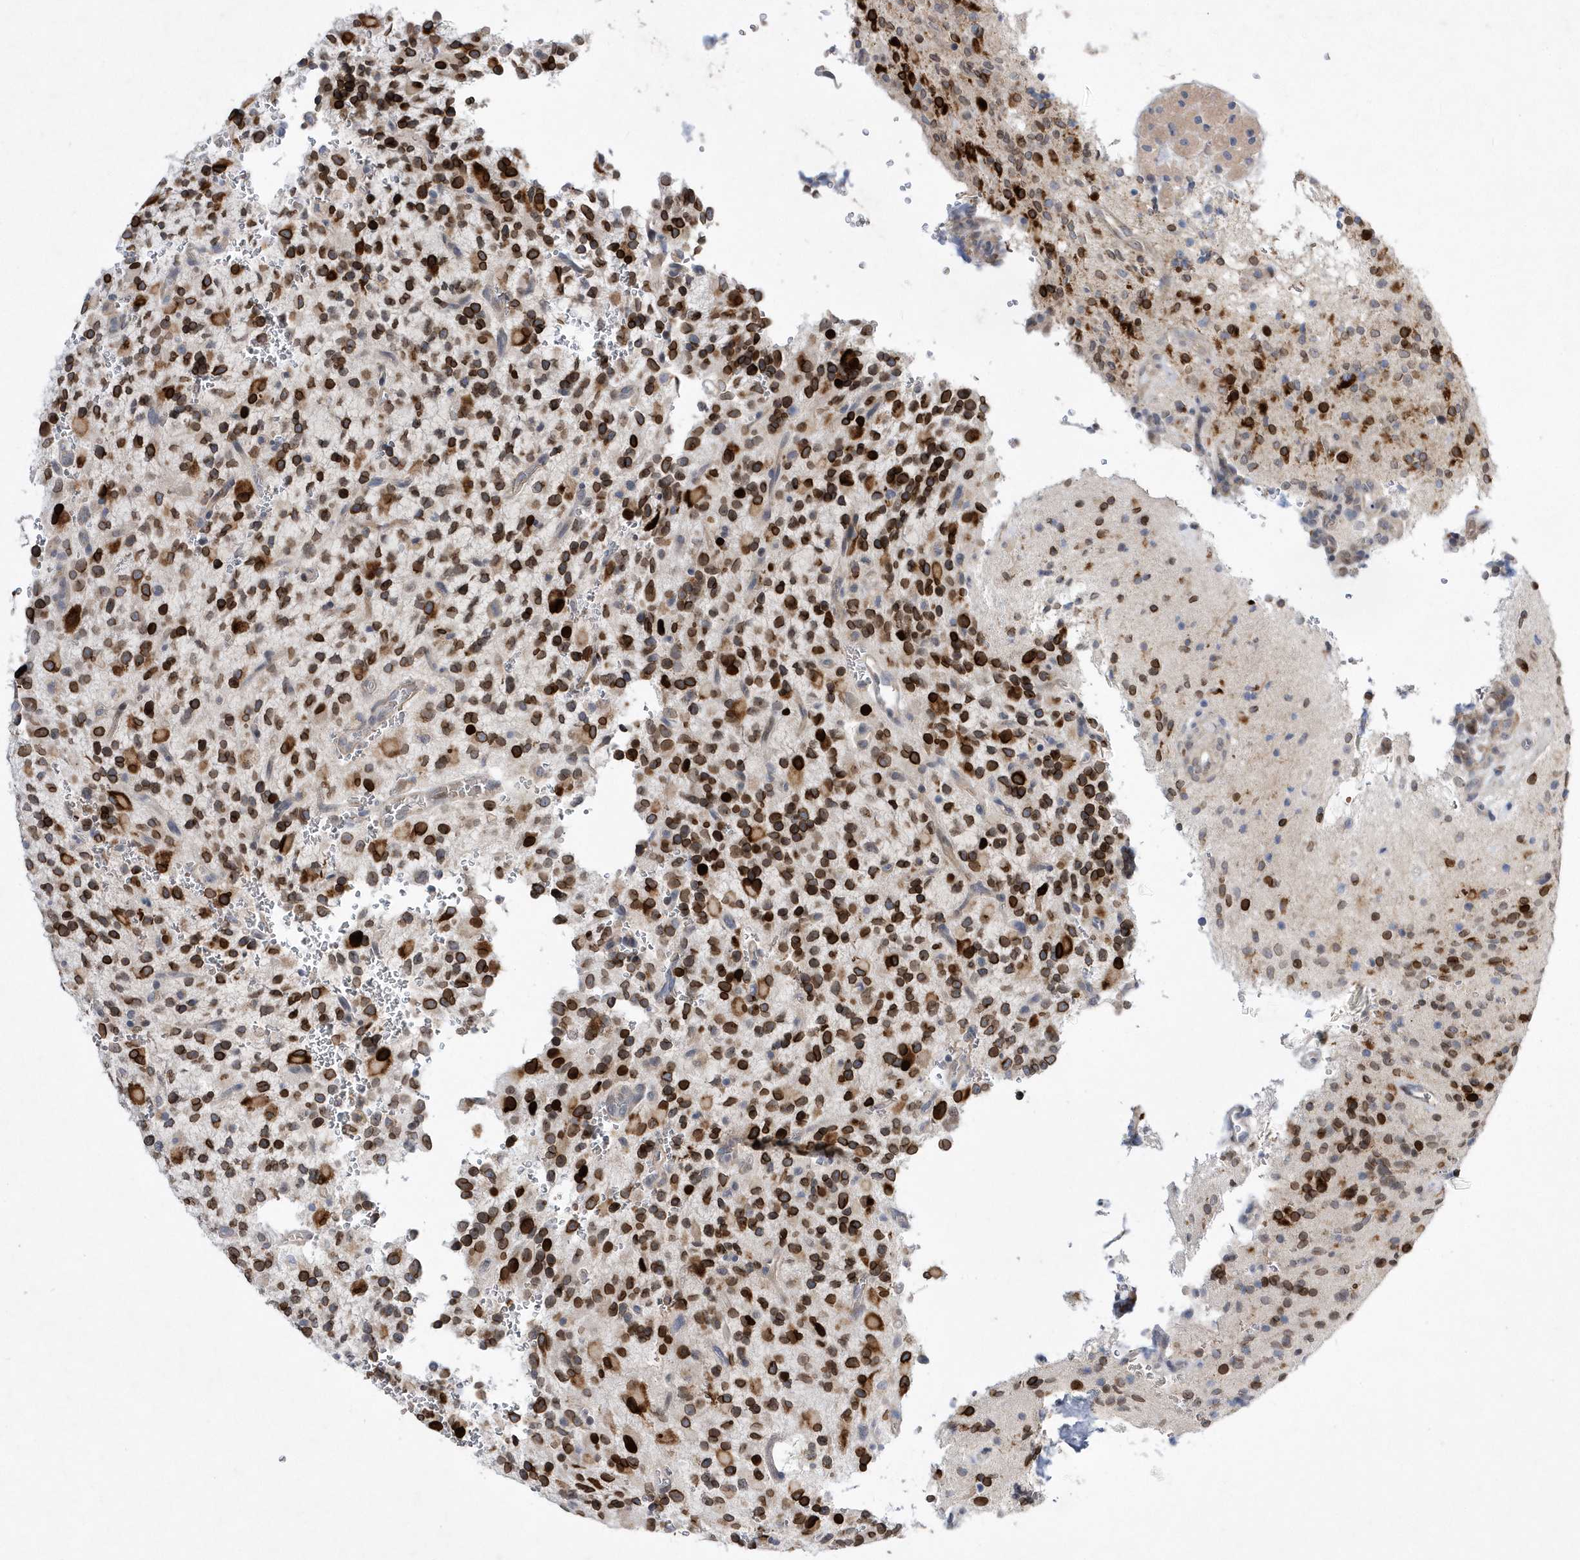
{"staining": {"intensity": "strong", "quantity": ">75%", "location": "nuclear"}, "tissue": "glioma", "cell_type": "Tumor cells", "image_type": "cancer", "snomed": [{"axis": "morphology", "description": "Glioma, malignant, High grade"}, {"axis": "topography", "description": "Brain"}], "caption": "Immunohistochemical staining of human high-grade glioma (malignant) exhibits strong nuclear protein expression in approximately >75% of tumor cells.", "gene": "ZNF875", "patient": {"sex": "male", "age": 34}}